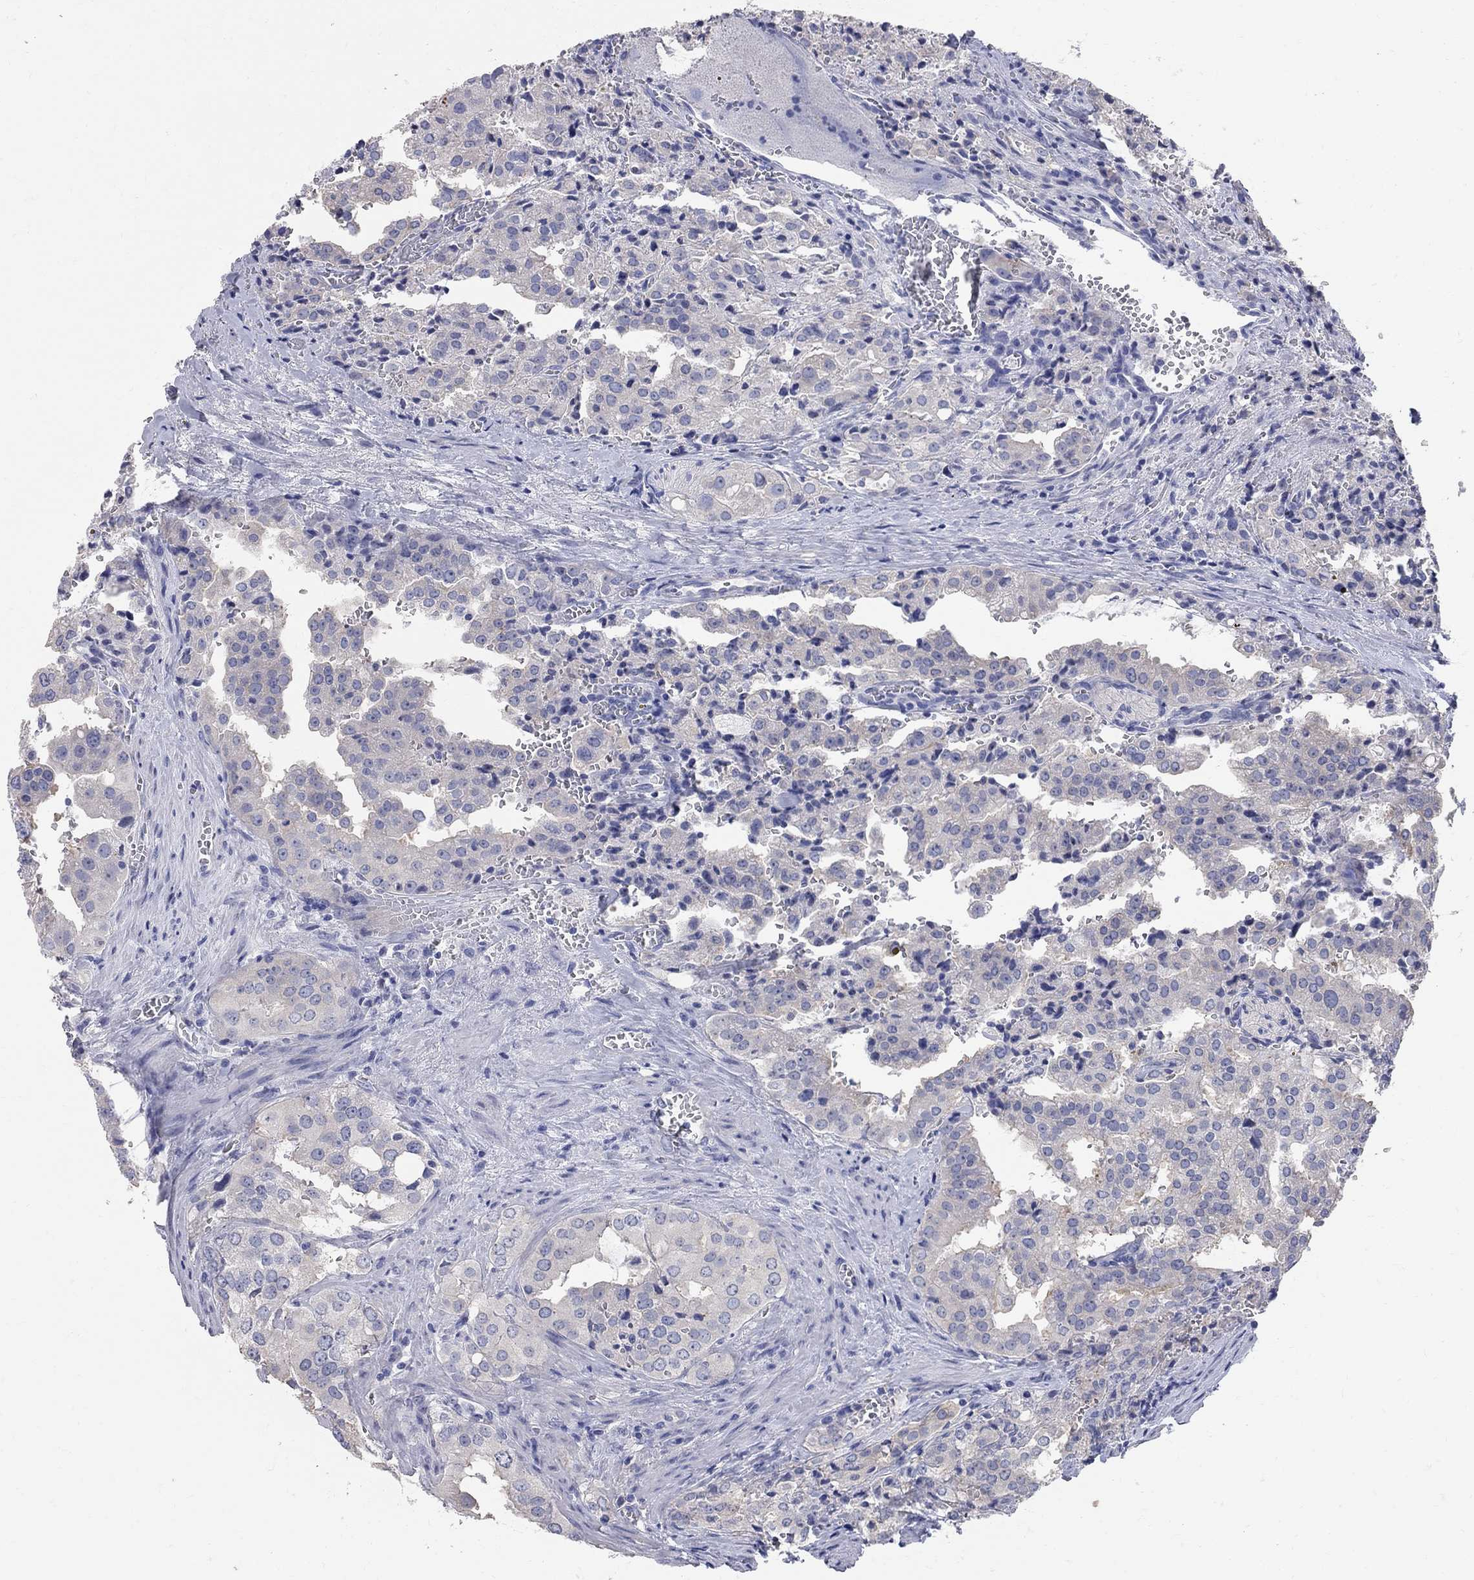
{"staining": {"intensity": "negative", "quantity": "none", "location": "none"}, "tissue": "prostate cancer", "cell_type": "Tumor cells", "image_type": "cancer", "snomed": [{"axis": "morphology", "description": "Adenocarcinoma, High grade"}, {"axis": "topography", "description": "Prostate"}], "caption": "Immunohistochemistry (IHC) of prostate cancer (adenocarcinoma (high-grade)) exhibits no staining in tumor cells. Nuclei are stained in blue.", "gene": "AOX1", "patient": {"sex": "male", "age": 68}}